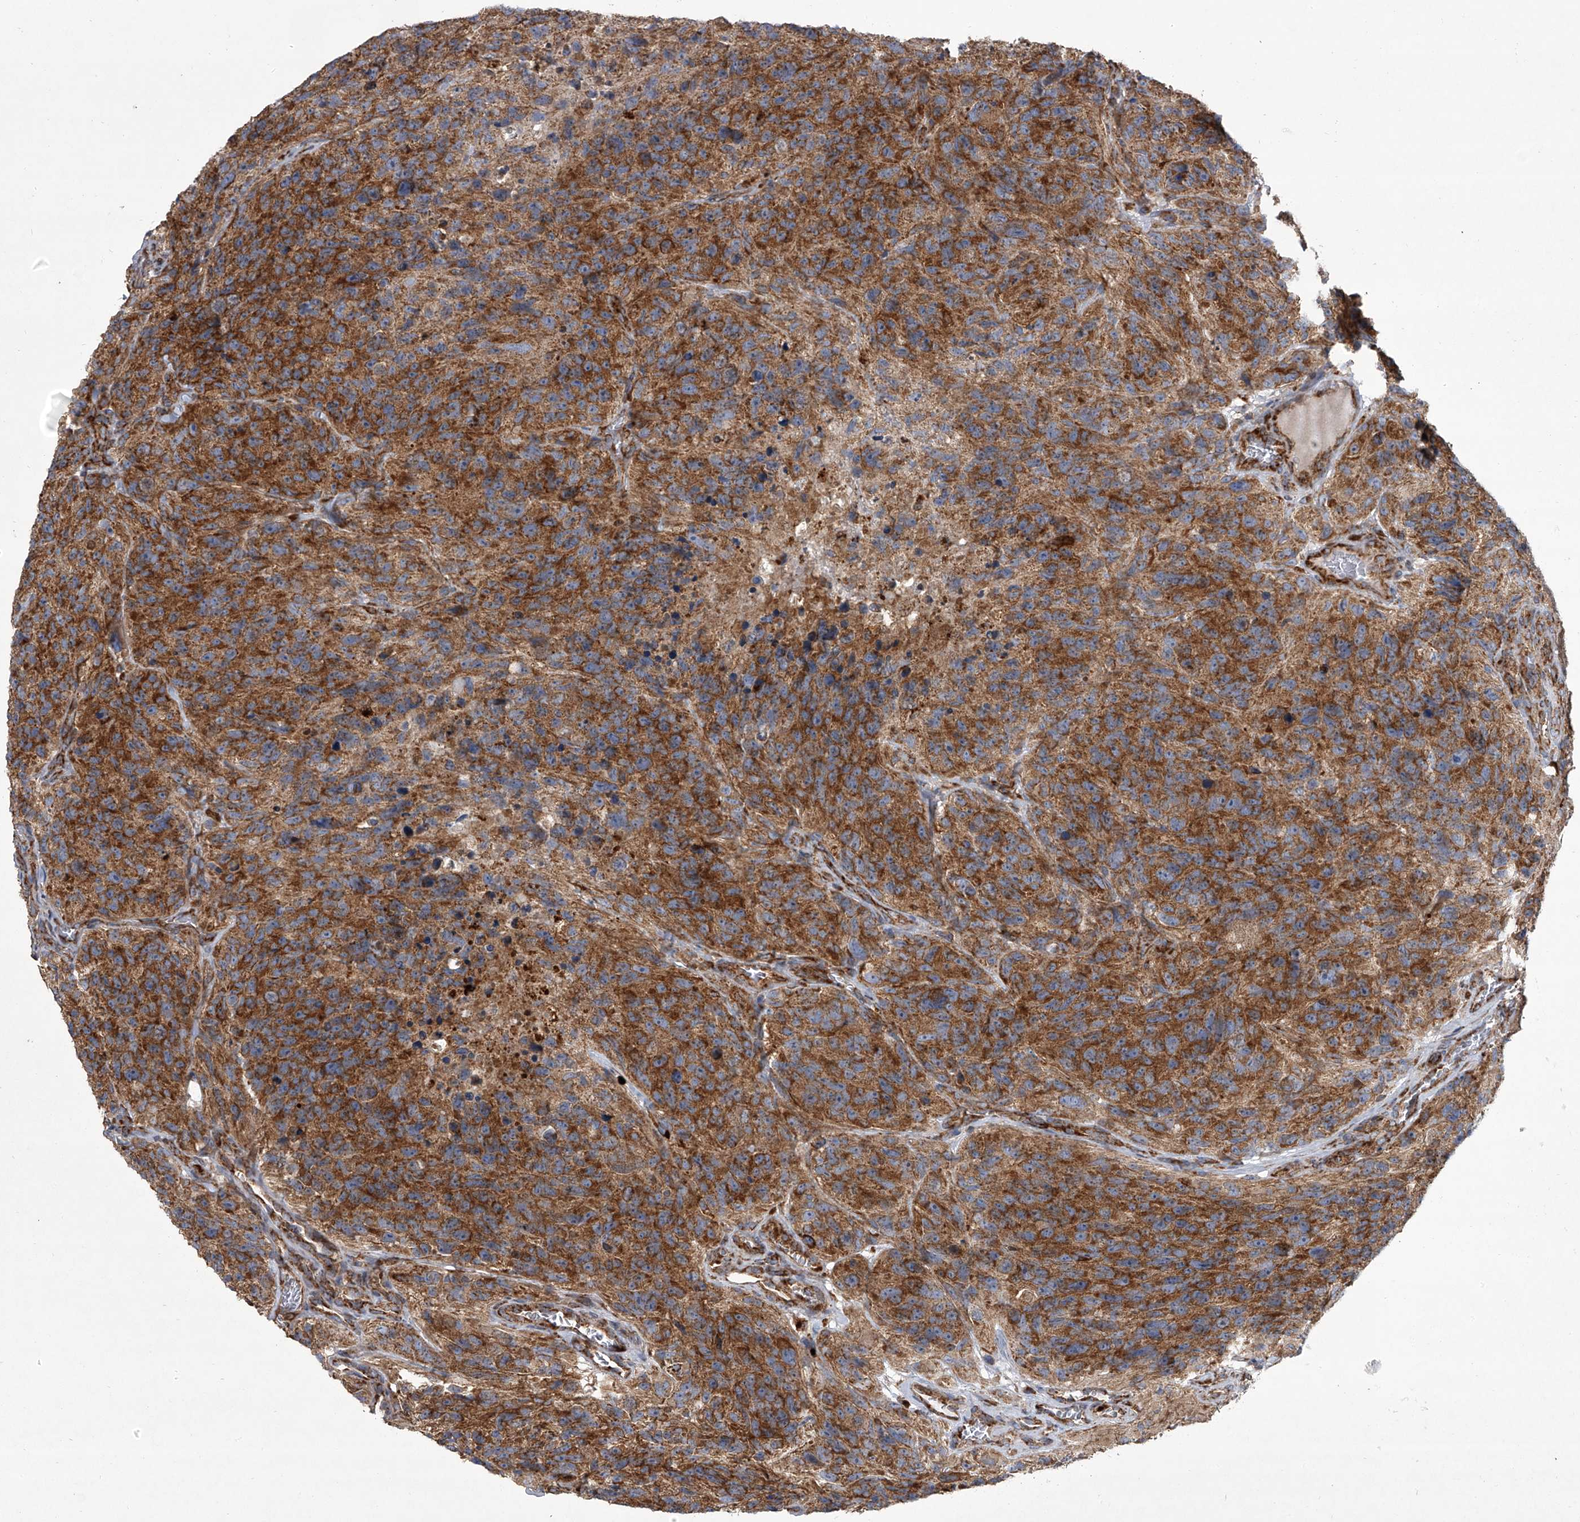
{"staining": {"intensity": "strong", "quantity": ">75%", "location": "cytoplasmic/membranous"}, "tissue": "glioma", "cell_type": "Tumor cells", "image_type": "cancer", "snomed": [{"axis": "morphology", "description": "Glioma, malignant, High grade"}, {"axis": "topography", "description": "Brain"}], "caption": "Malignant glioma (high-grade) stained with a protein marker displays strong staining in tumor cells.", "gene": "ZC3H15", "patient": {"sex": "male", "age": 69}}